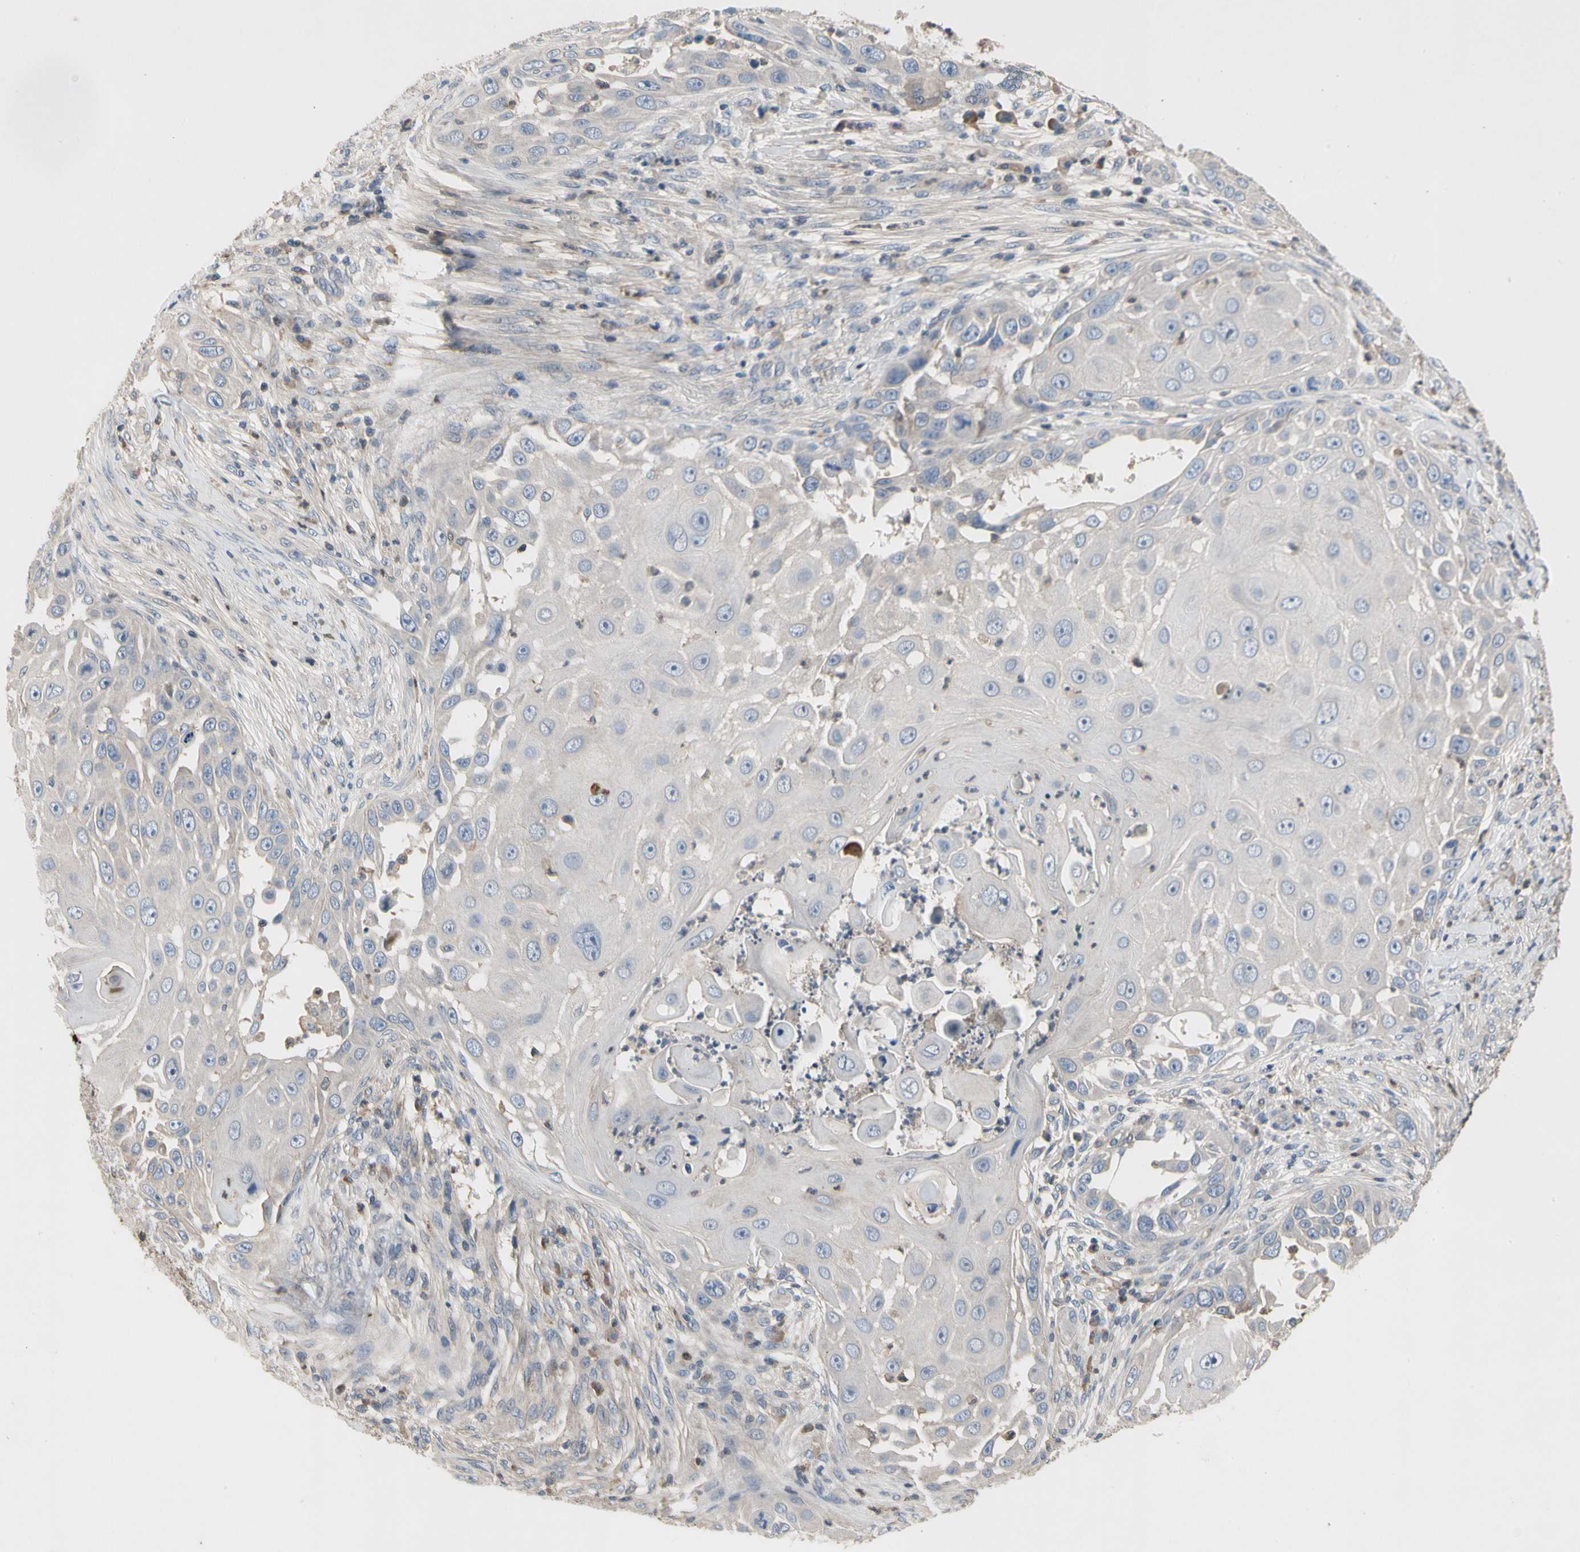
{"staining": {"intensity": "negative", "quantity": "none", "location": "none"}, "tissue": "skin cancer", "cell_type": "Tumor cells", "image_type": "cancer", "snomed": [{"axis": "morphology", "description": "Squamous cell carcinoma, NOS"}, {"axis": "topography", "description": "Skin"}], "caption": "High magnification brightfield microscopy of skin cancer (squamous cell carcinoma) stained with DAB (3,3'-diaminobenzidine) (brown) and counterstained with hematoxylin (blue): tumor cells show no significant staining.", "gene": "CRTAC1", "patient": {"sex": "female", "age": 44}}